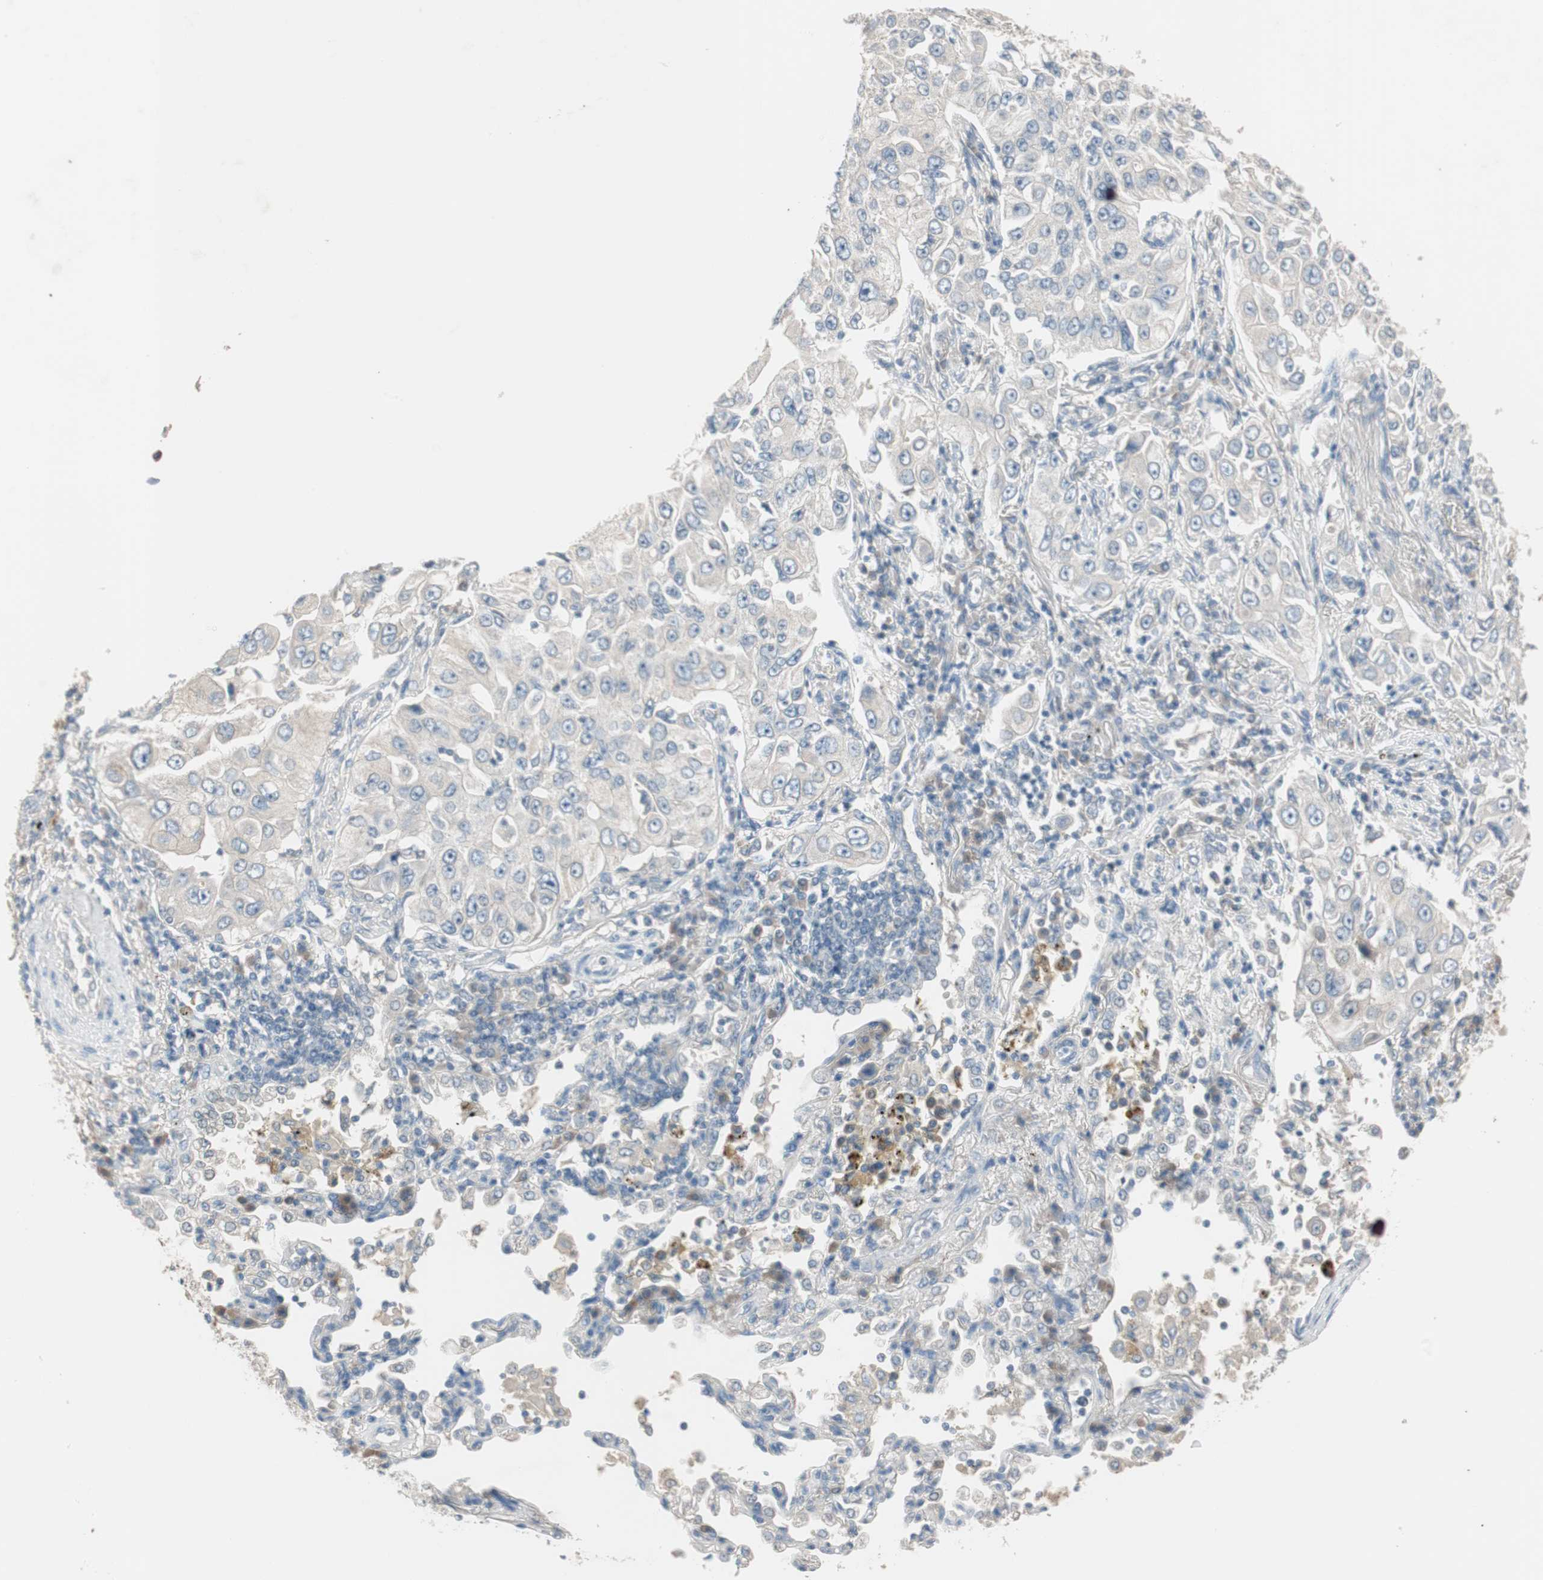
{"staining": {"intensity": "negative", "quantity": "none", "location": "none"}, "tissue": "lung cancer", "cell_type": "Tumor cells", "image_type": "cancer", "snomed": [{"axis": "morphology", "description": "Adenocarcinoma, NOS"}, {"axis": "topography", "description": "Lung"}], "caption": "Adenocarcinoma (lung) stained for a protein using IHC demonstrates no positivity tumor cells.", "gene": "KHK", "patient": {"sex": "male", "age": 84}}